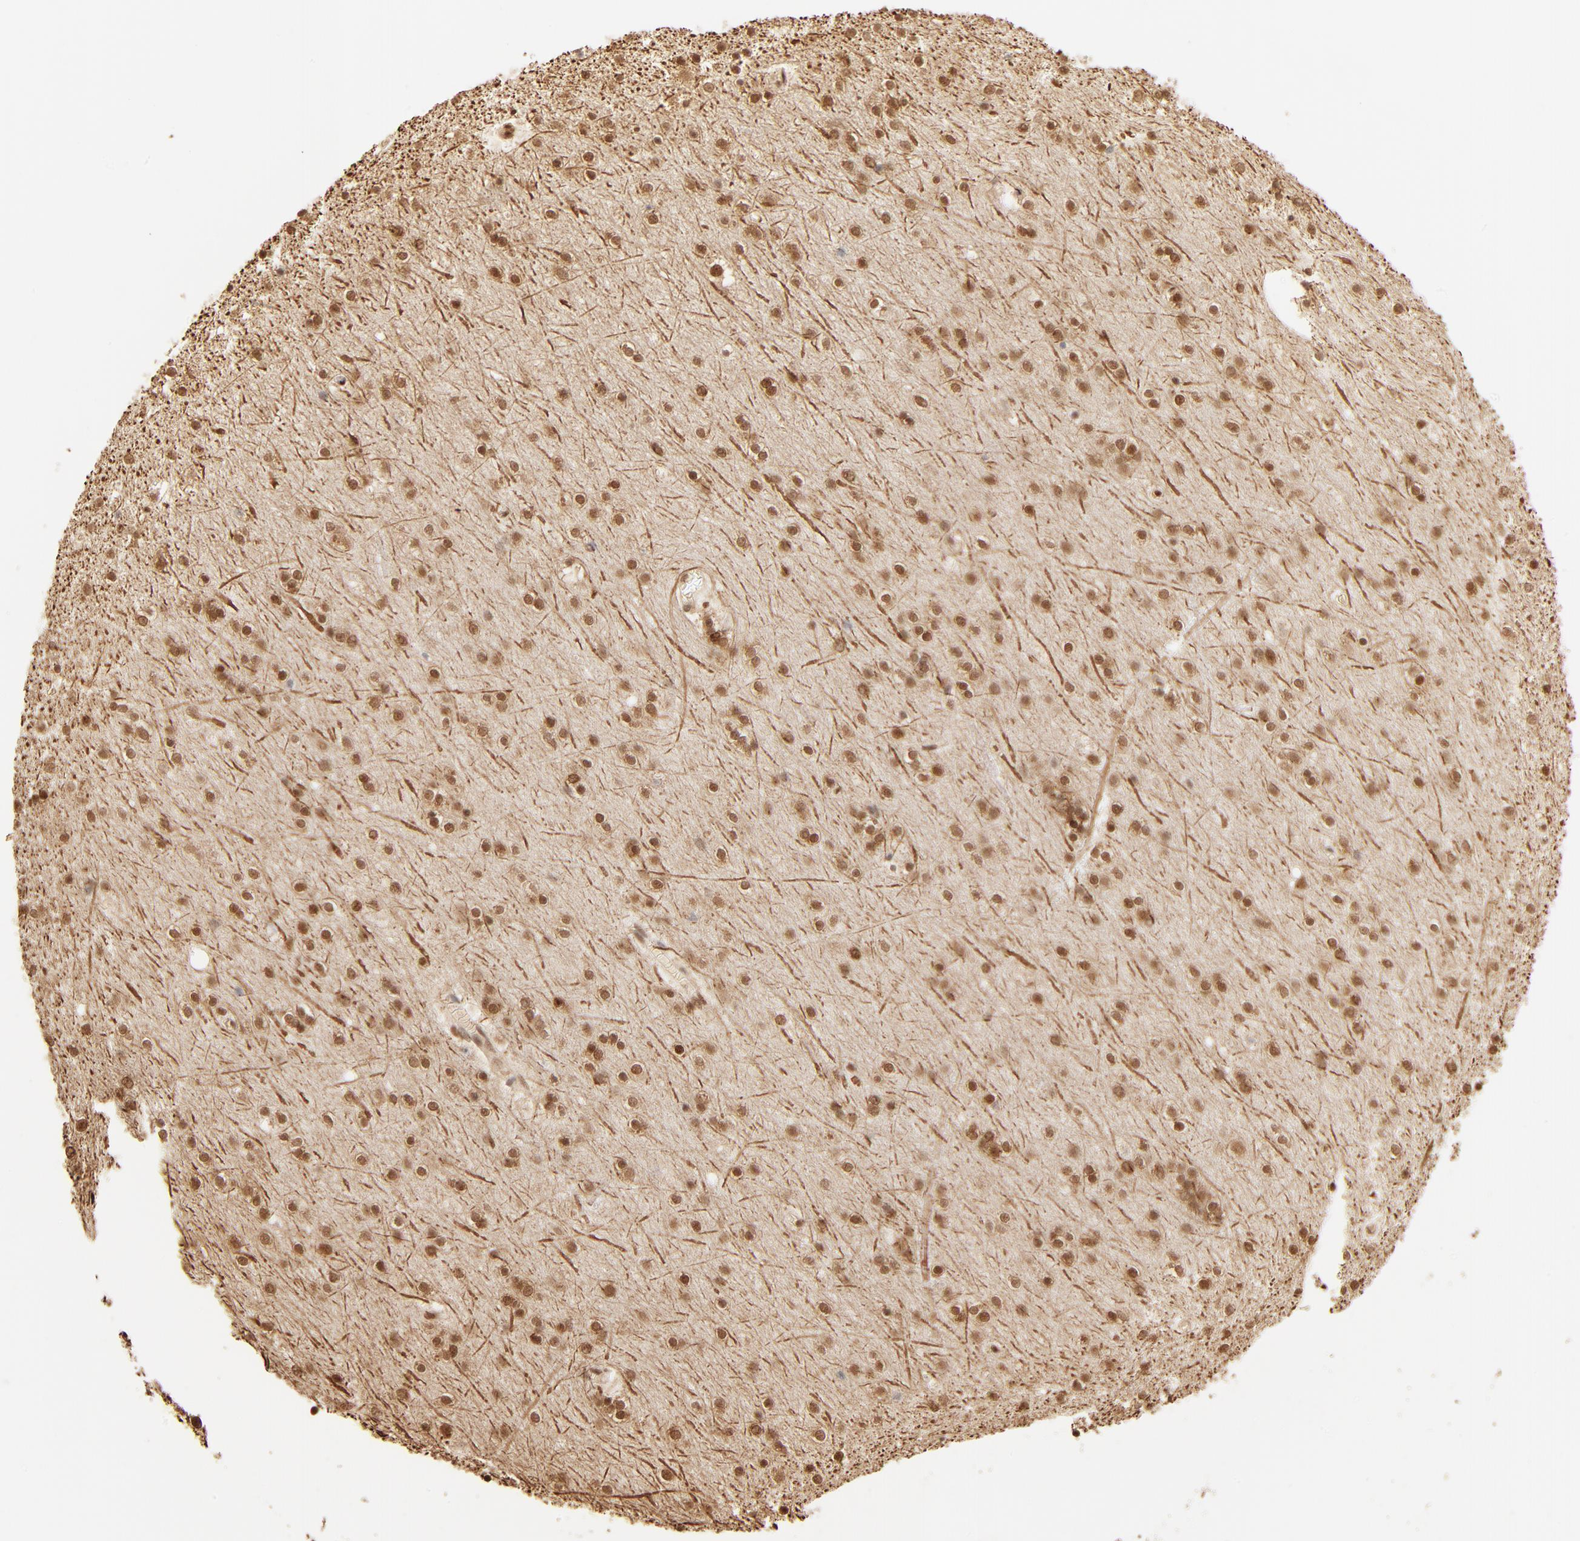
{"staining": {"intensity": "moderate", "quantity": ">75%", "location": "nuclear"}, "tissue": "cerebral cortex", "cell_type": "Endothelial cells", "image_type": "normal", "snomed": [{"axis": "morphology", "description": "Normal tissue, NOS"}, {"axis": "topography", "description": "Cerebral cortex"}], "caption": "Endothelial cells show medium levels of moderate nuclear expression in approximately >75% of cells in normal cerebral cortex.", "gene": "FAM50A", "patient": {"sex": "female", "age": 54}}